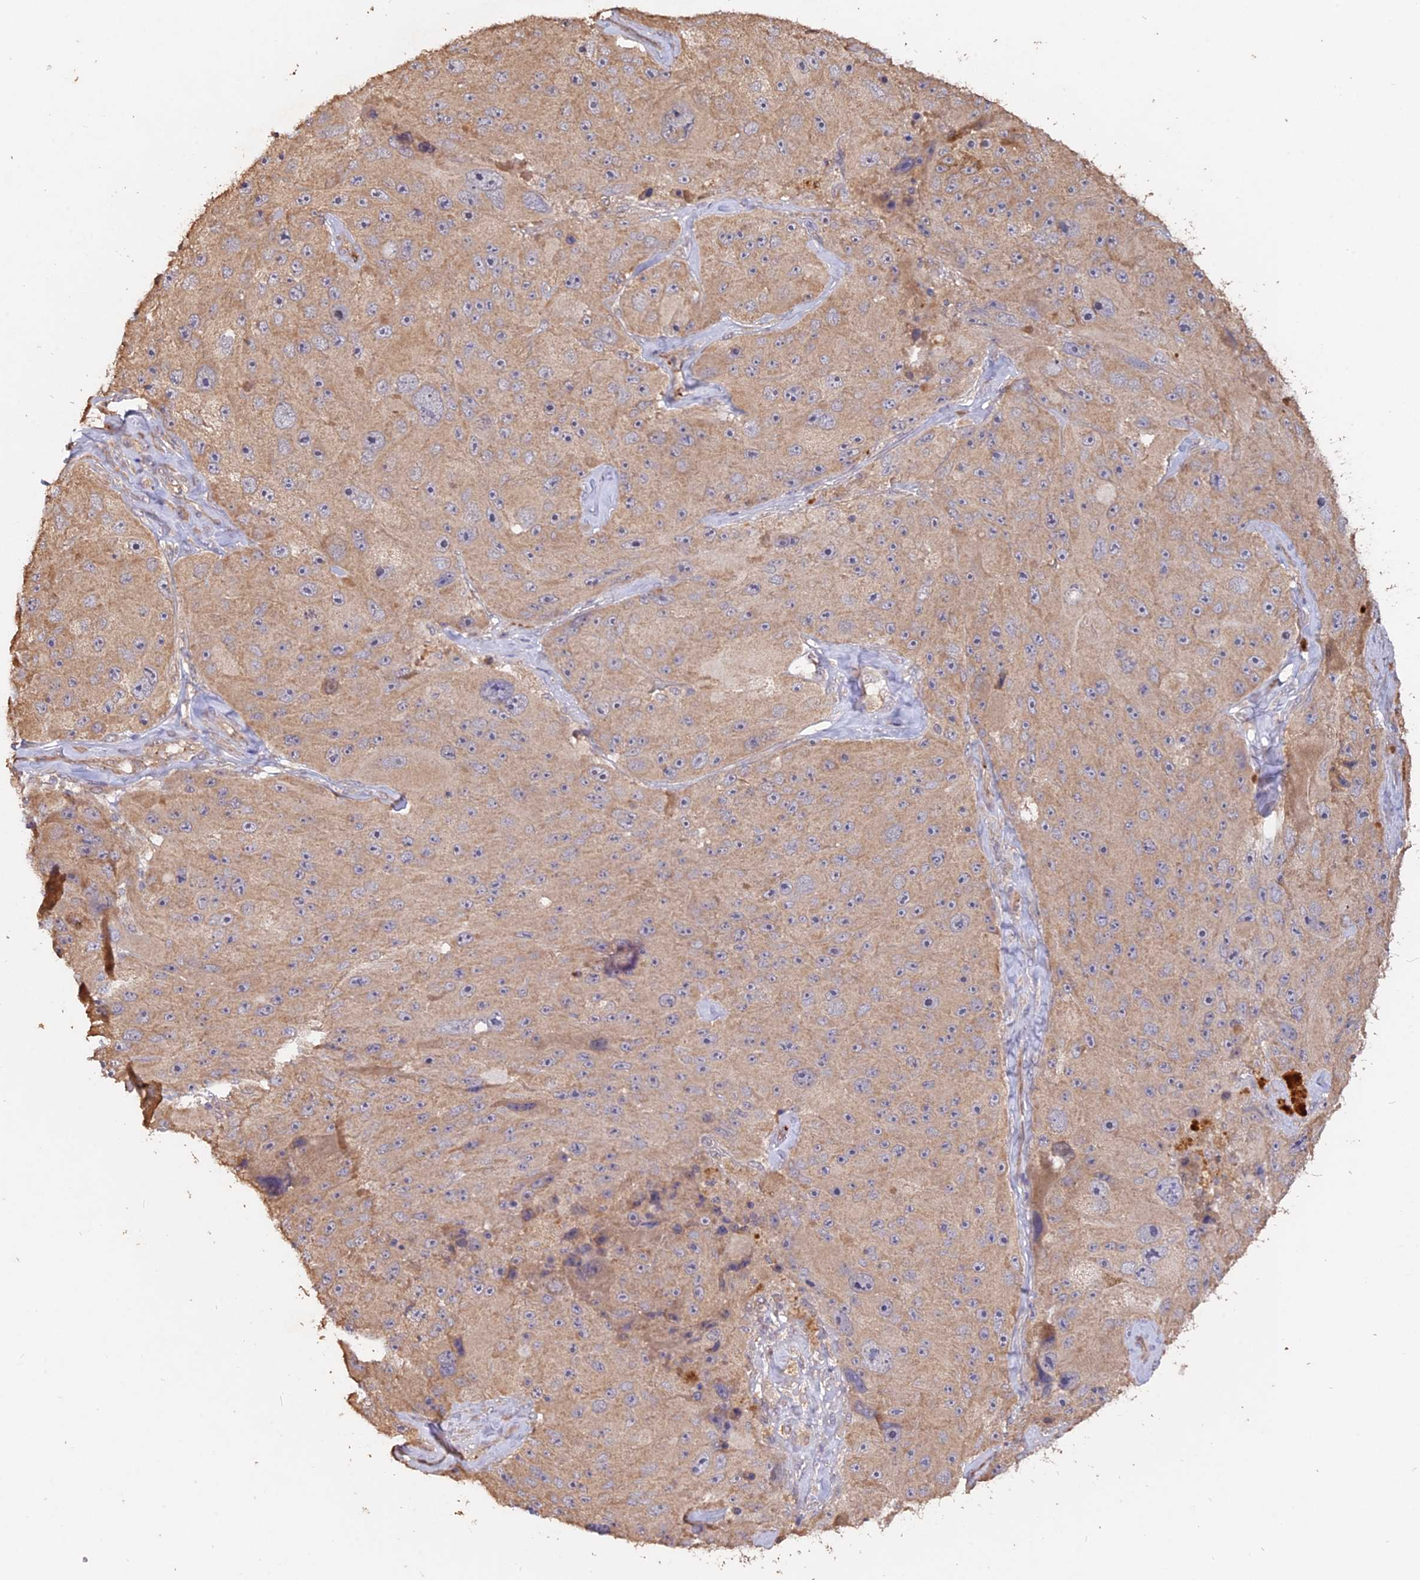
{"staining": {"intensity": "moderate", "quantity": "<25%", "location": "cytoplasmic/membranous"}, "tissue": "melanoma", "cell_type": "Tumor cells", "image_type": "cancer", "snomed": [{"axis": "morphology", "description": "Malignant melanoma, Metastatic site"}, {"axis": "topography", "description": "Lymph node"}], "caption": "Immunohistochemistry (IHC) (DAB) staining of melanoma demonstrates moderate cytoplasmic/membranous protein expression in about <25% of tumor cells.", "gene": "LAYN", "patient": {"sex": "male", "age": 62}}